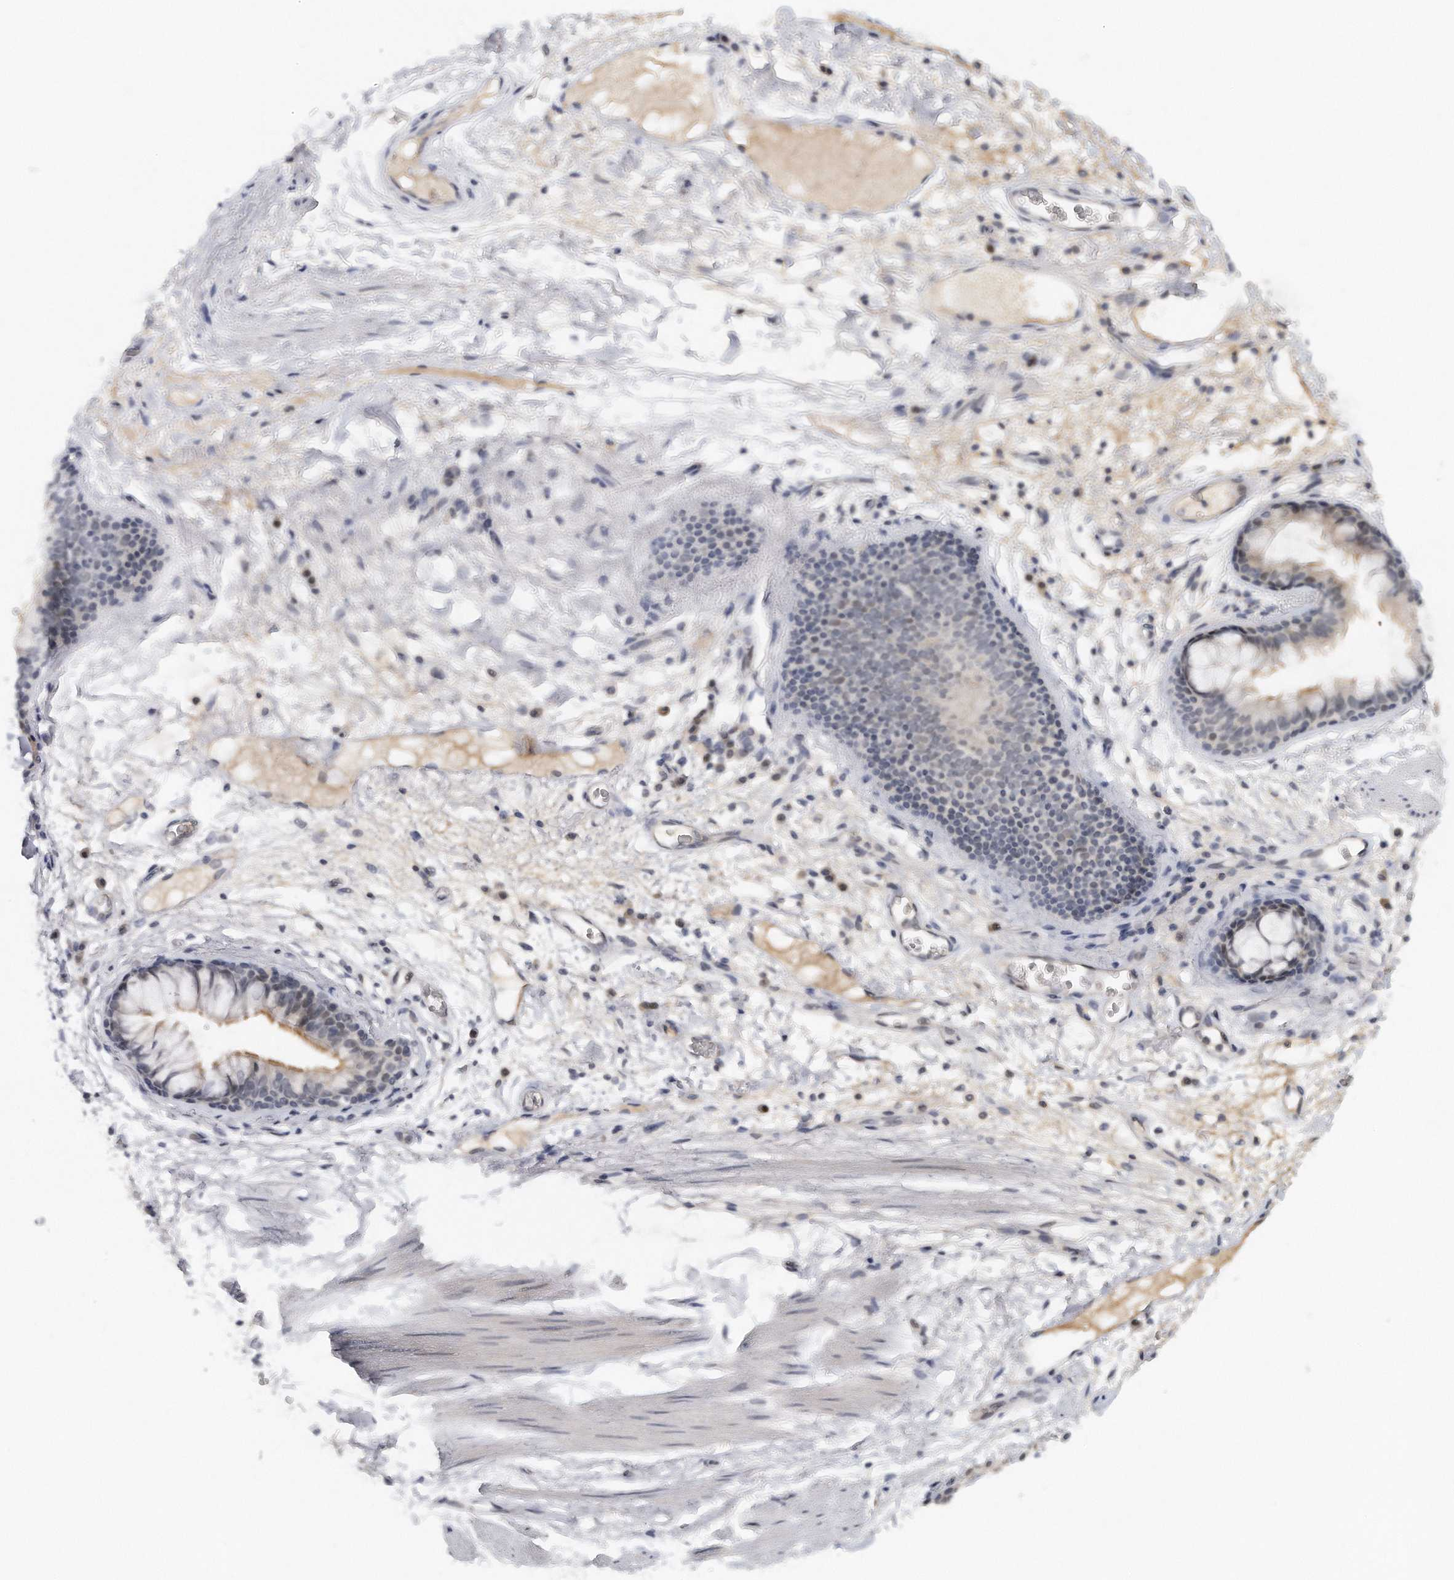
{"staining": {"intensity": "negative", "quantity": "none", "location": "none"}, "tissue": "adipose tissue", "cell_type": "Adipocytes", "image_type": "normal", "snomed": [{"axis": "morphology", "description": "Normal tissue, NOS"}, {"axis": "topography", "description": "Cartilage tissue"}], "caption": "Immunohistochemistry histopathology image of normal adipose tissue: human adipose tissue stained with DAB shows no significant protein expression in adipocytes.", "gene": "DDX43", "patient": {"sex": "female", "age": 63}}